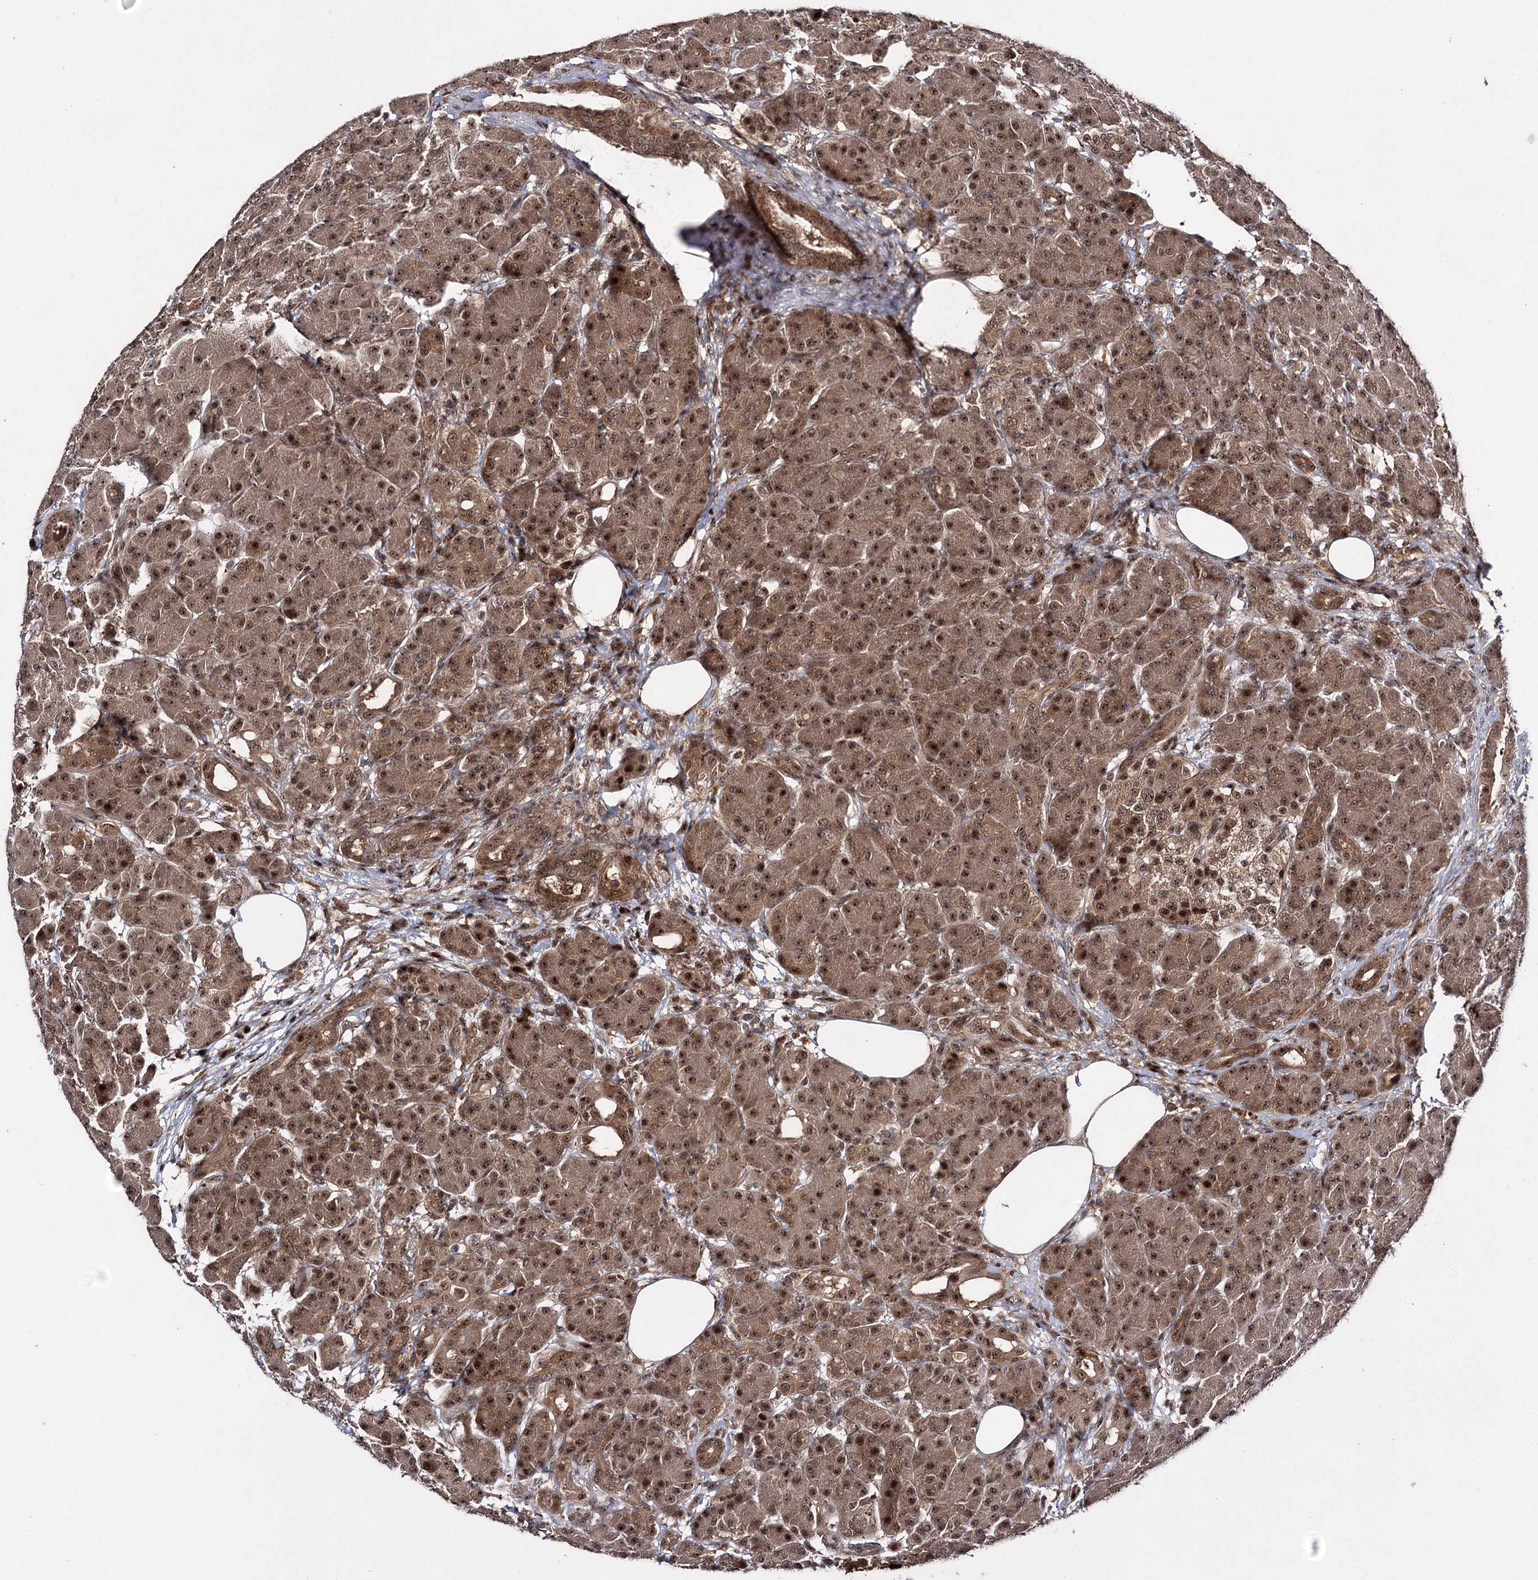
{"staining": {"intensity": "strong", "quantity": ">75%", "location": "cytoplasmic/membranous,nuclear"}, "tissue": "pancreas", "cell_type": "Exocrine glandular cells", "image_type": "normal", "snomed": [{"axis": "morphology", "description": "Normal tissue, NOS"}, {"axis": "topography", "description": "Pancreas"}], "caption": "The image exhibits staining of normal pancreas, revealing strong cytoplasmic/membranous,nuclear protein staining (brown color) within exocrine glandular cells. Using DAB (brown) and hematoxylin (blue) stains, captured at high magnification using brightfield microscopy.", "gene": "MKNK2", "patient": {"sex": "male", "age": 63}}